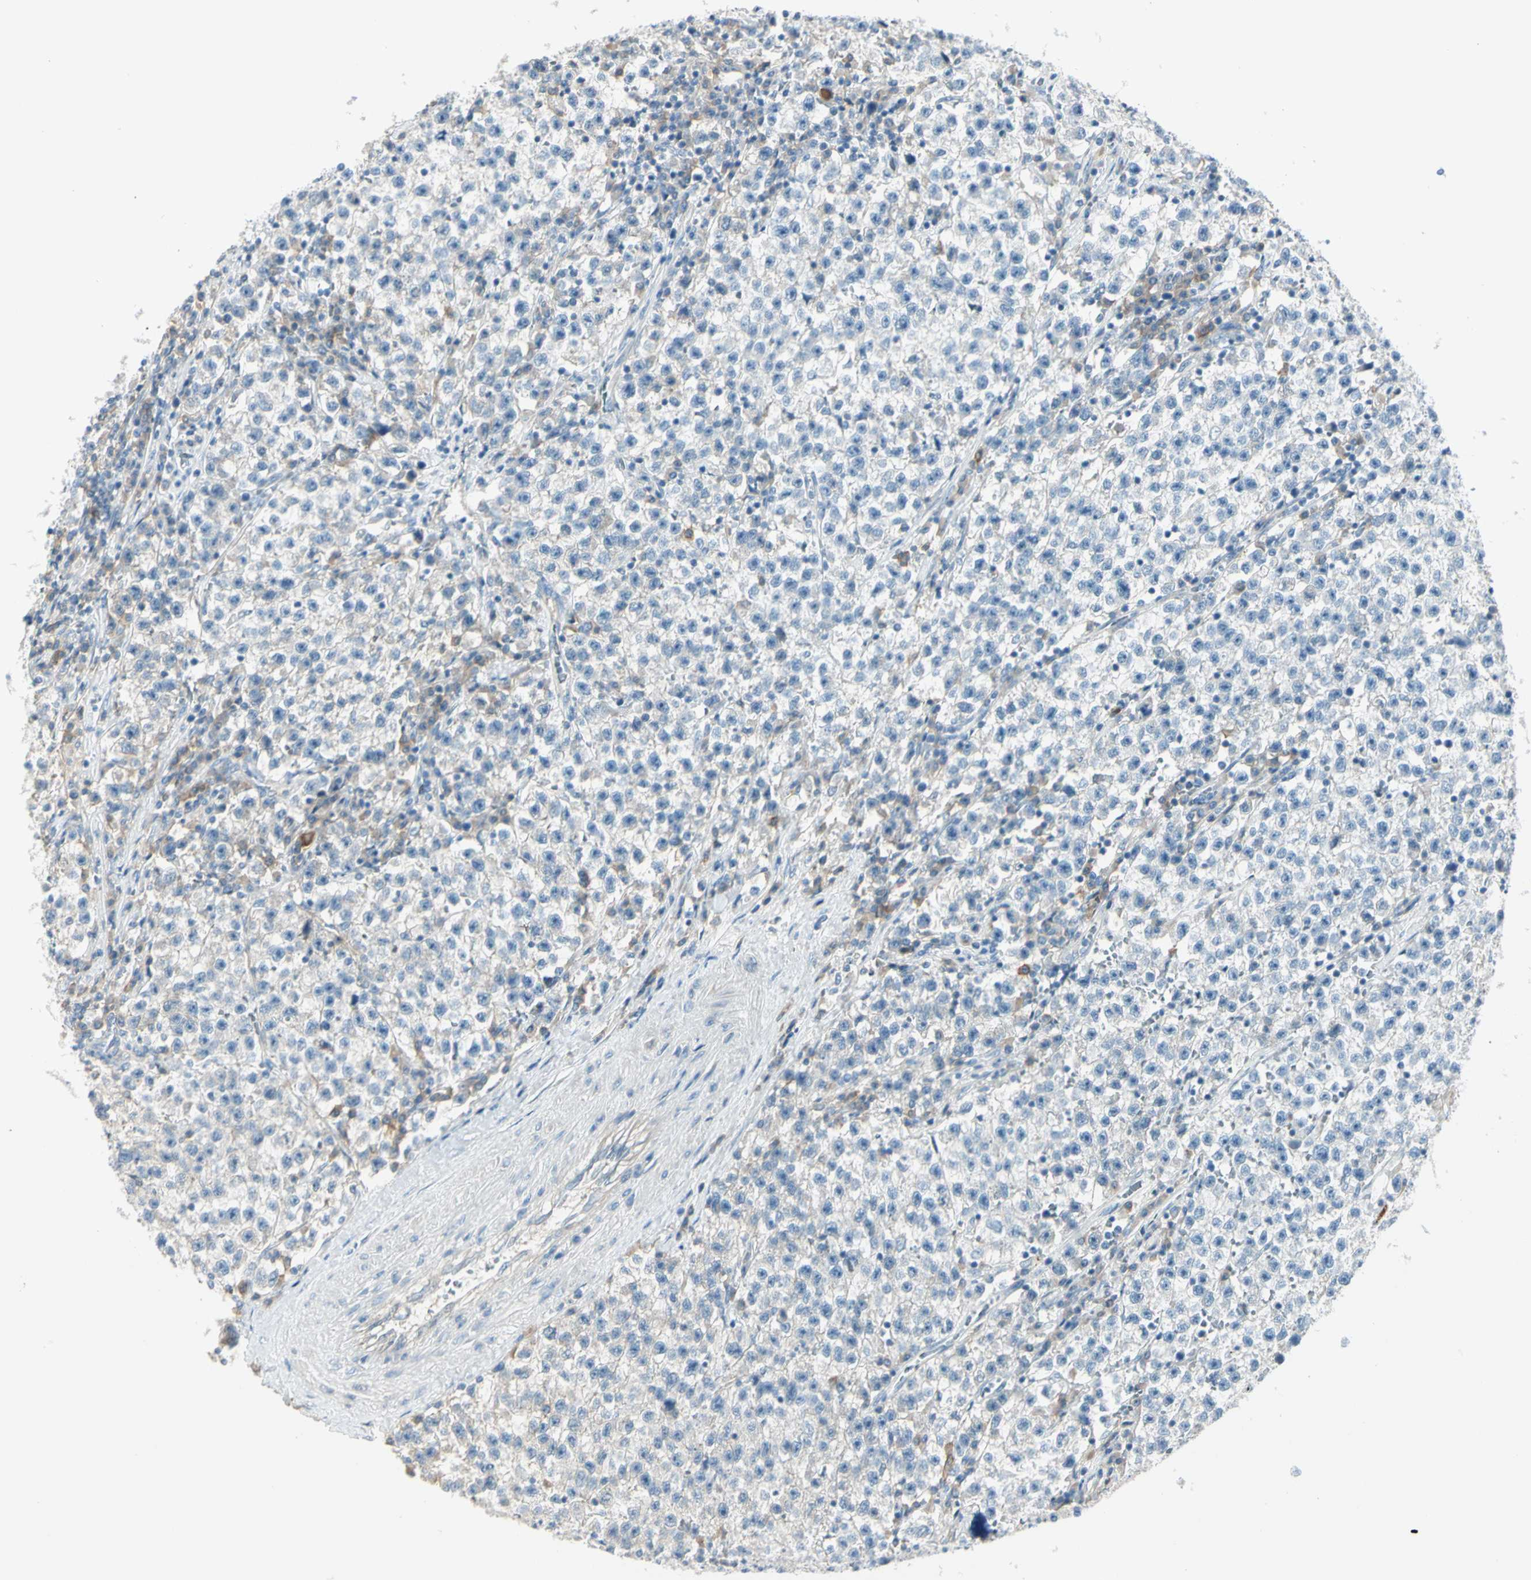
{"staining": {"intensity": "negative", "quantity": "none", "location": "none"}, "tissue": "testis cancer", "cell_type": "Tumor cells", "image_type": "cancer", "snomed": [{"axis": "morphology", "description": "Seminoma, NOS"}, {"axis": "topography", "description": "Testis"}], "caption": "IHC image of human testis cancer stained for a protein (brown), which displays no staining in tumor cells.", "gene": "SLC6A15", "patient": {"sex": "male", "age": 22}}